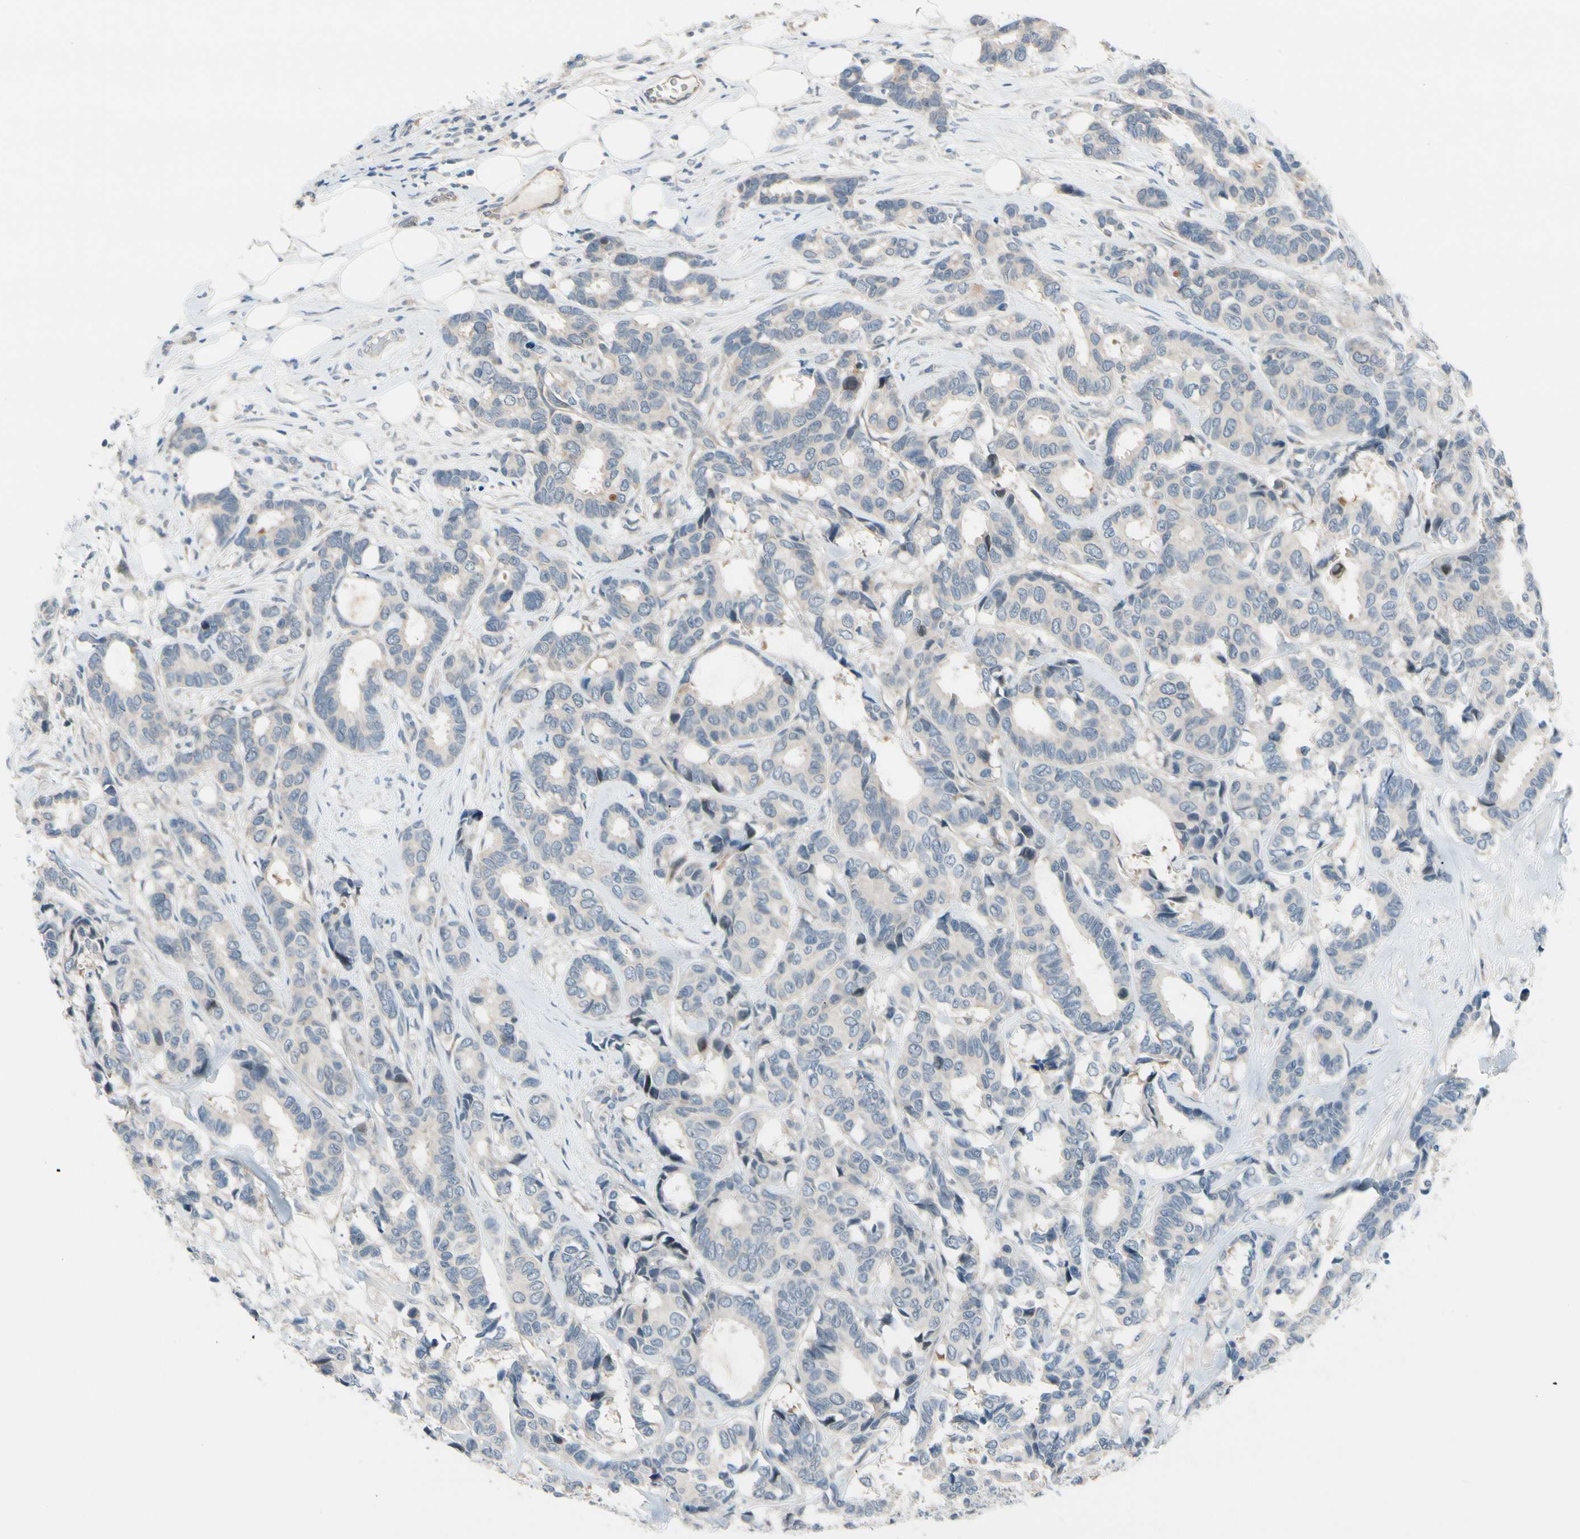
{"staining": {"intensity": "negative", "quantity": "none", "location": "none"}, "tissue": "breast cancer", "cell_type": "Tumor cells", "image_type": "cancer", "snomed": [{"axis": "morphology", "description": "Duct carcinoma"}, {"axis": "topography", "description": "Breast"}], "caption": "A high-resolution histopathology image shows immunohistochemistry (IHC) staining of breast invasive ductal carcinoma, which shows no significant staining in tumor cells.", "gene": "CFAP36", "patient": {"sex": "female", "age": 87}}